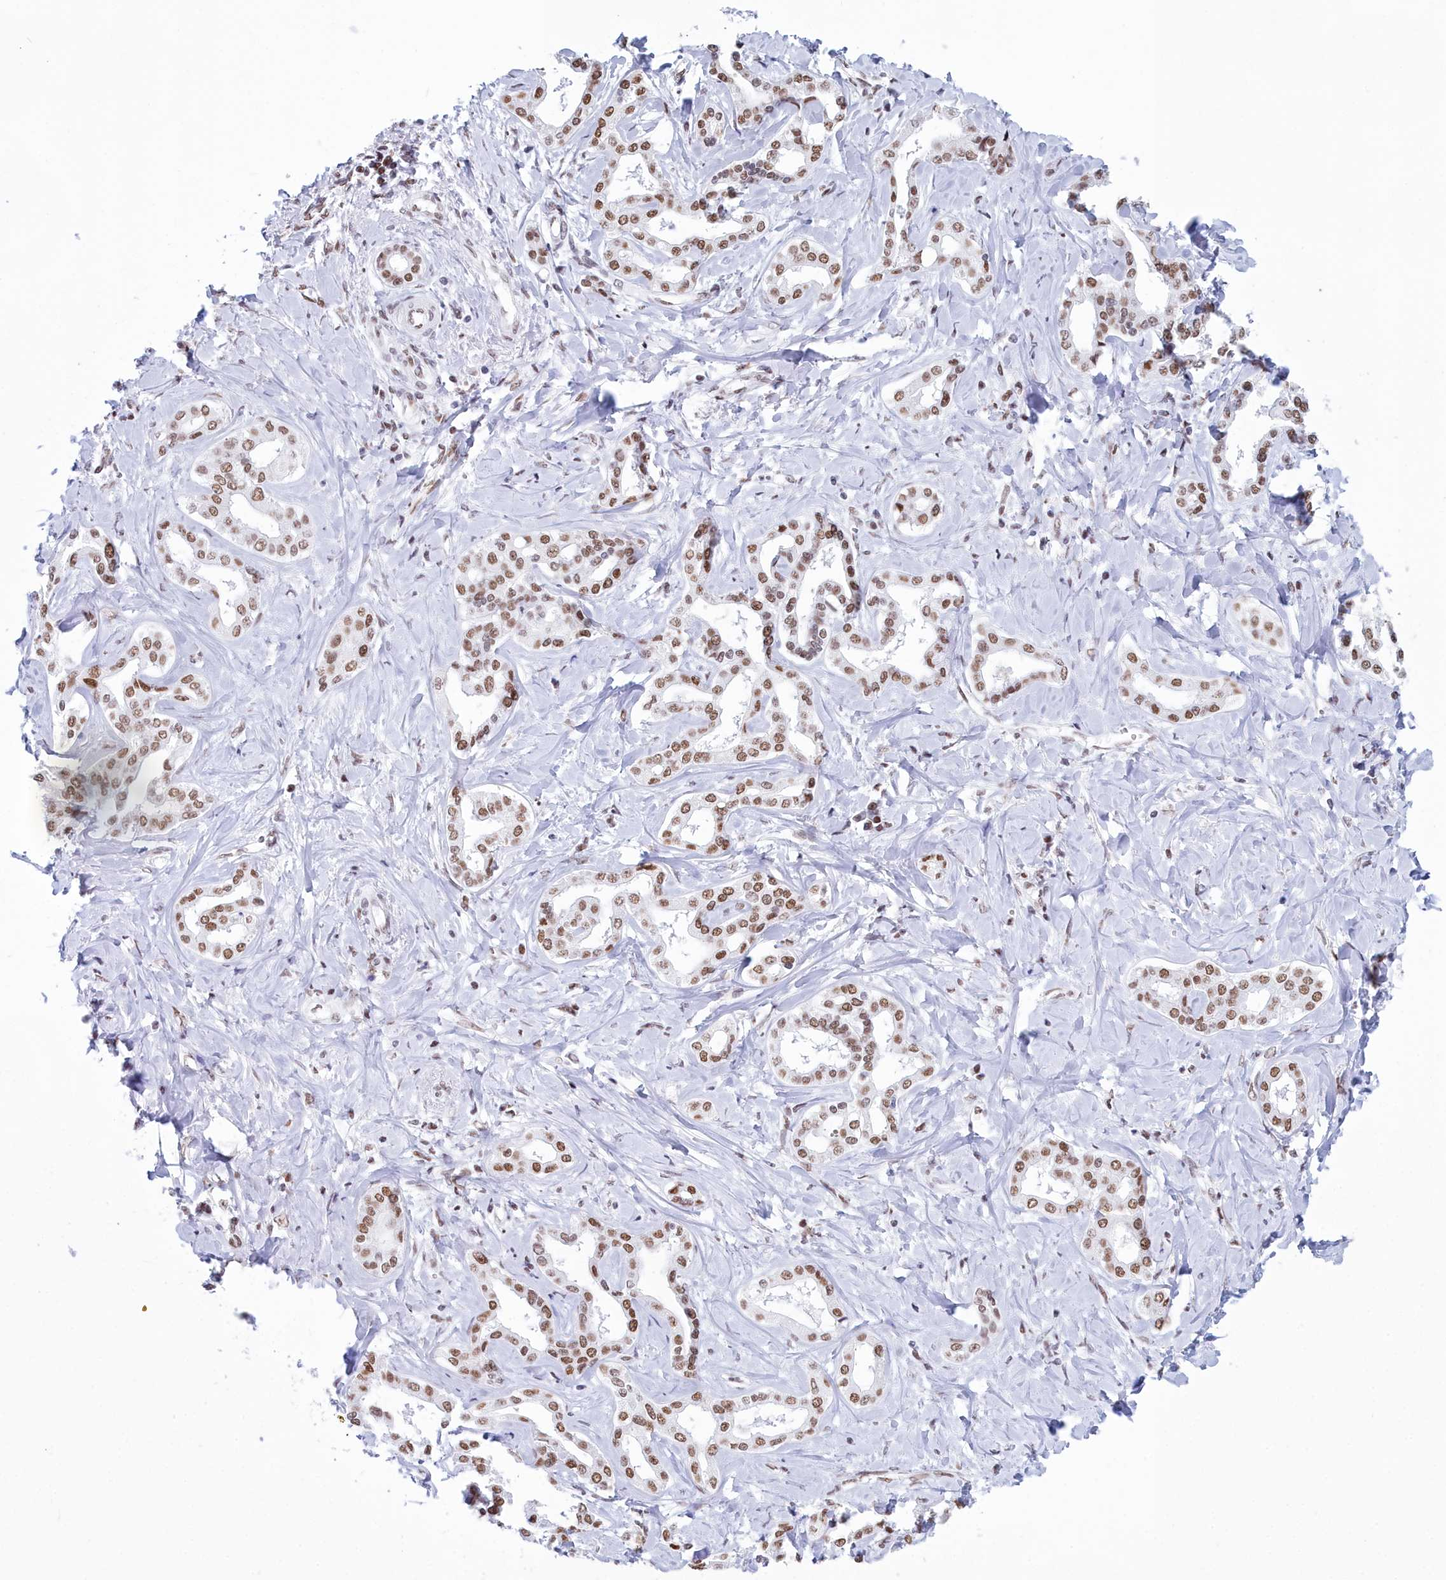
{"staining": {"intensity": "moderate", "quantity": ">75%", "location": "nuclear"}, "tissue": "liver cancer", "cell_type": "Tumor cells", "image_type": "cancer", "snomed": [{"axis": "morphology", "description": "Cholangiocarcinoma"}, {"axis": "topography", "description": "Liver"}], "caption": "A medium amount of moderate nuclear positivity is seen in approximately >75% of tumor cells in liver cancer tissue. (DAB IHC with brightfield microscopy, high magnification).", "gene": "CDC26", "patient": {"sex": "female", "age": 77}}